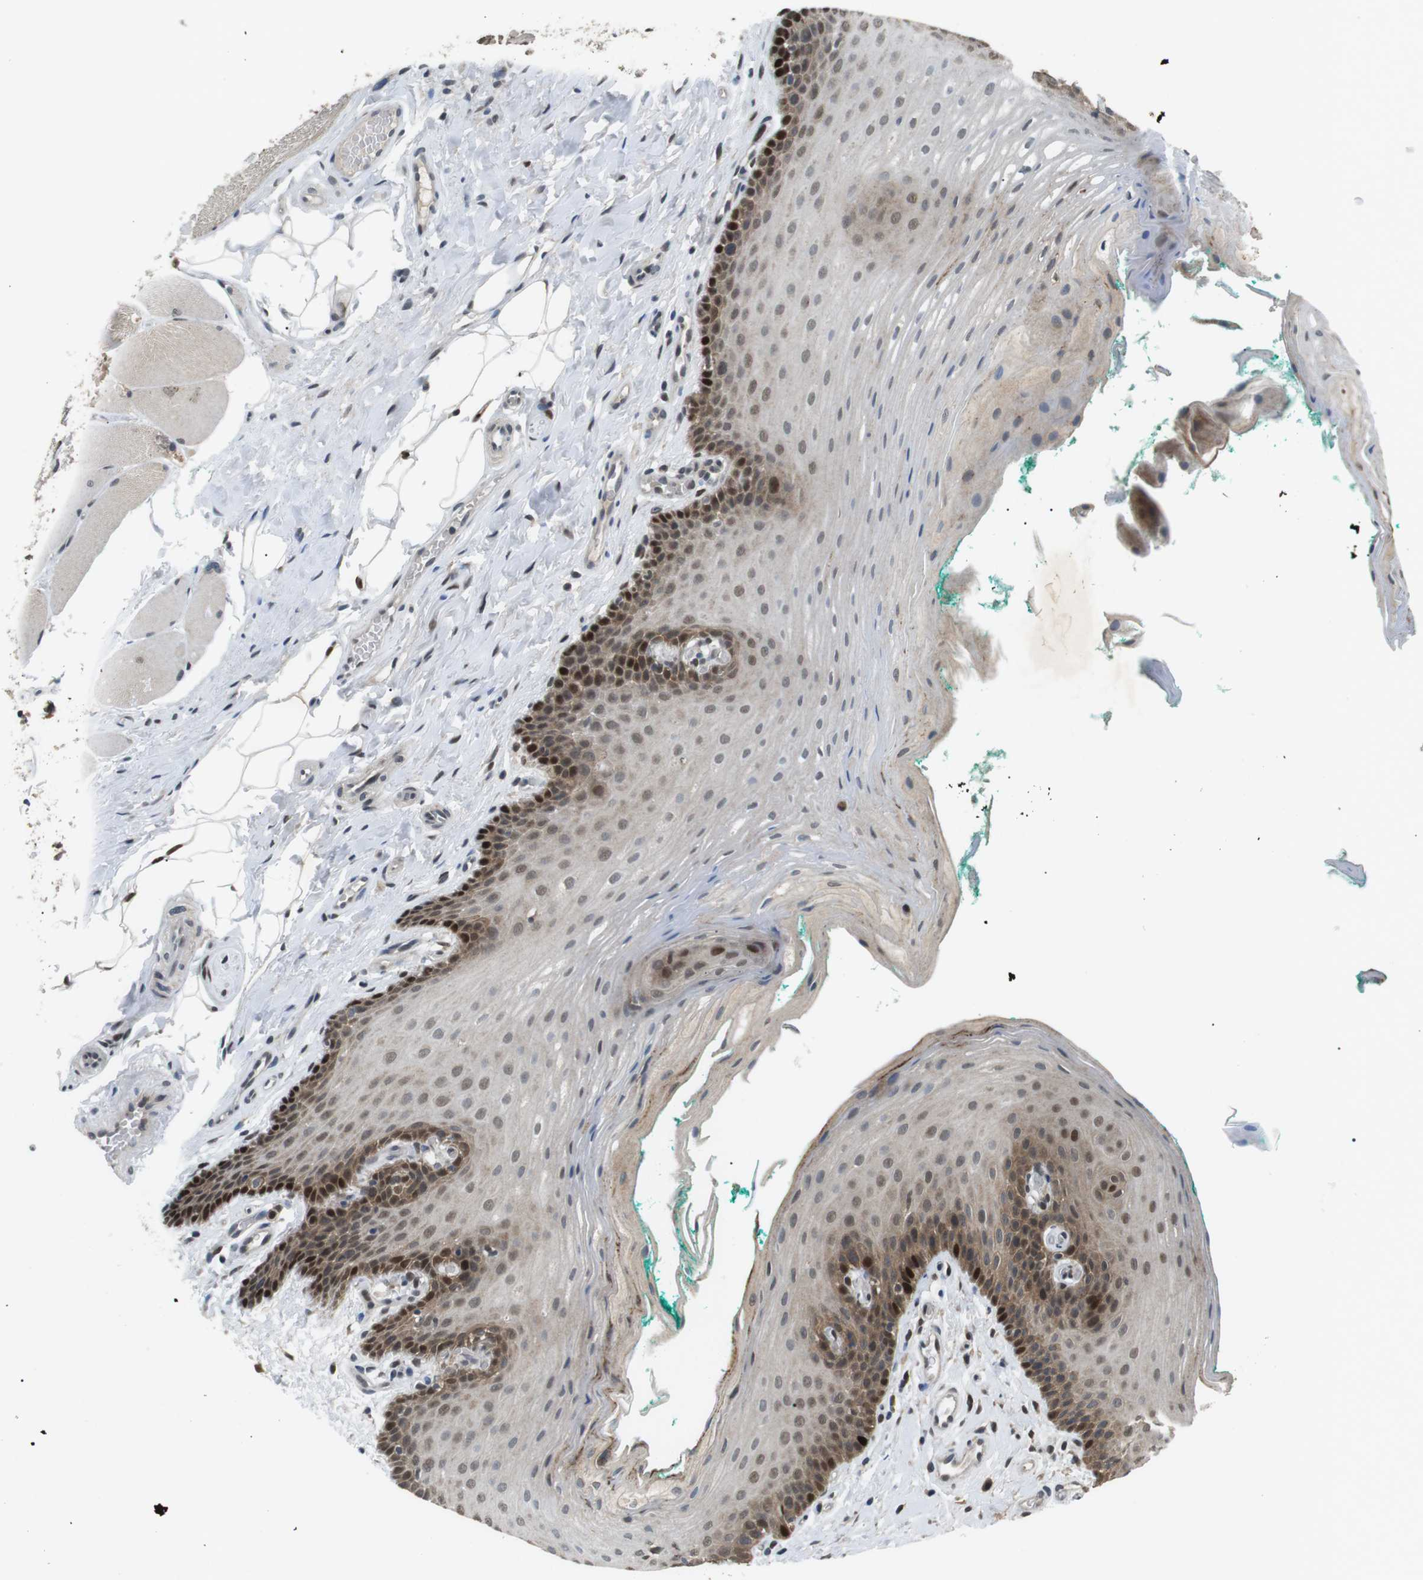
{"staining": {"intensity": "strong", "quantity": ">75%", "location": "cytoplasmic/membranous,nuclear"}, "tissue": "oral mucosa", "cell_type": "Squamous epithelial cells", "image_type": "normal", "snomed": [{"axis": "morphology", "description": "Normal tissue, NOS"}, {"axis": "topography", "description": "Oral tissue"}], "caption": "Oral mucosa stained with immunohistochemistry (IHC) reveals strong cytoplasmic/membranous,nuclear staining in about >75% of squamous epithelial cells.", "gene": "ORAI3", "patient": {"sex": "male", "age": 58}}